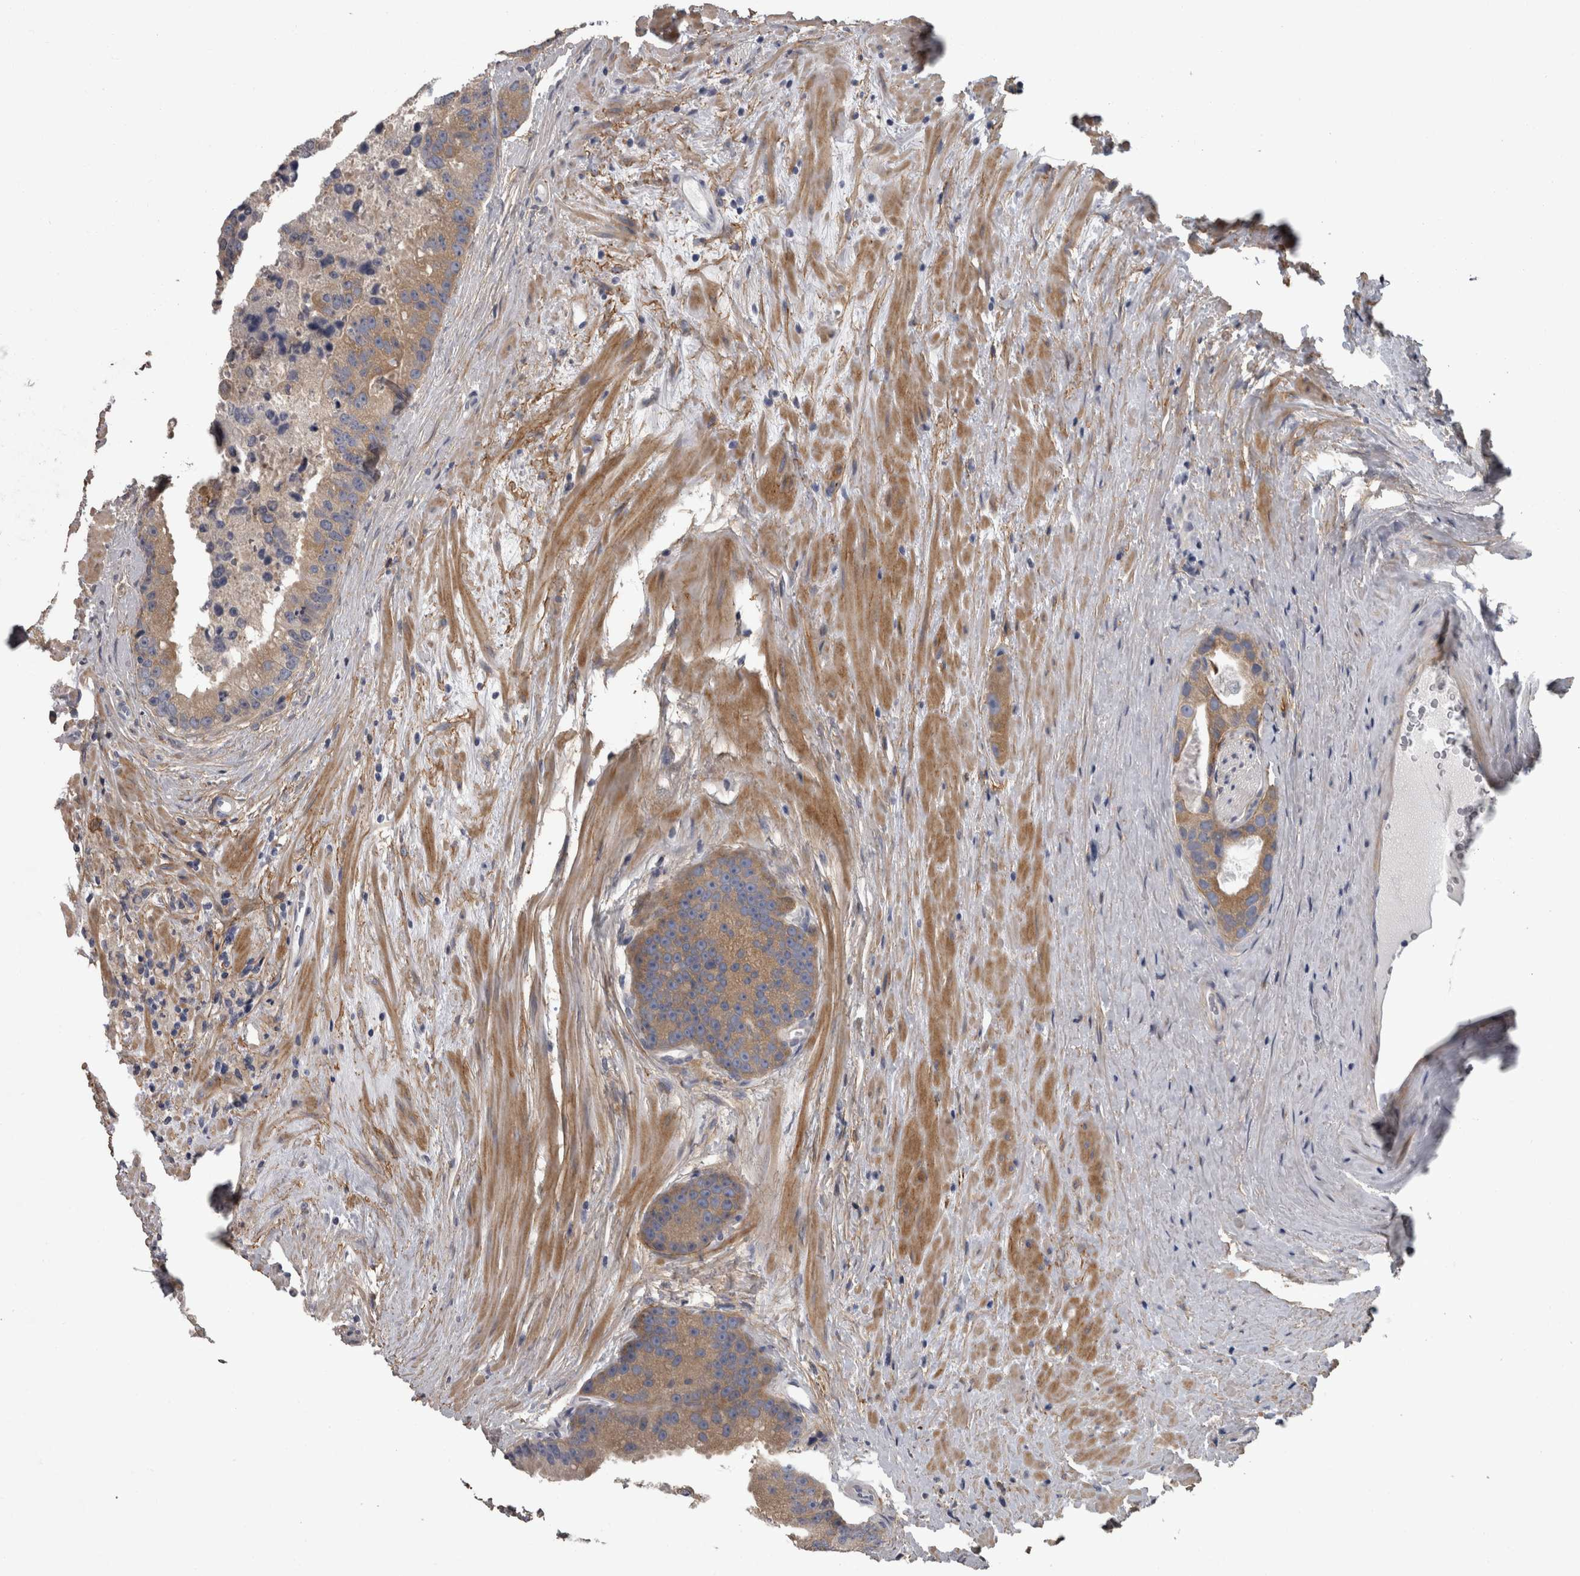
{"staining": {"intensity": "moderate", "quantity": "25%-75%", "location": "cytoplasmic/membranous"}, "tissue": "prostate cancer", "cell_type": "Tumor cells", "image_type": "cancer", "snomed": [{"axis": "morphology", "description": "Adenocarcinoma, High grade"}, {"axis": "topography", "description": "Prostate"}], "caption": "High-grade adenocarcinoma (prostate) stained with DAB immunohistochemistry (IHC) displays medium levels of moderate cytoplasmic/membranous positivity in approximately 25%-75% of tumor cells.", "gene": "EFEMP2", "patient": {"sex": "male", "age": 70}}